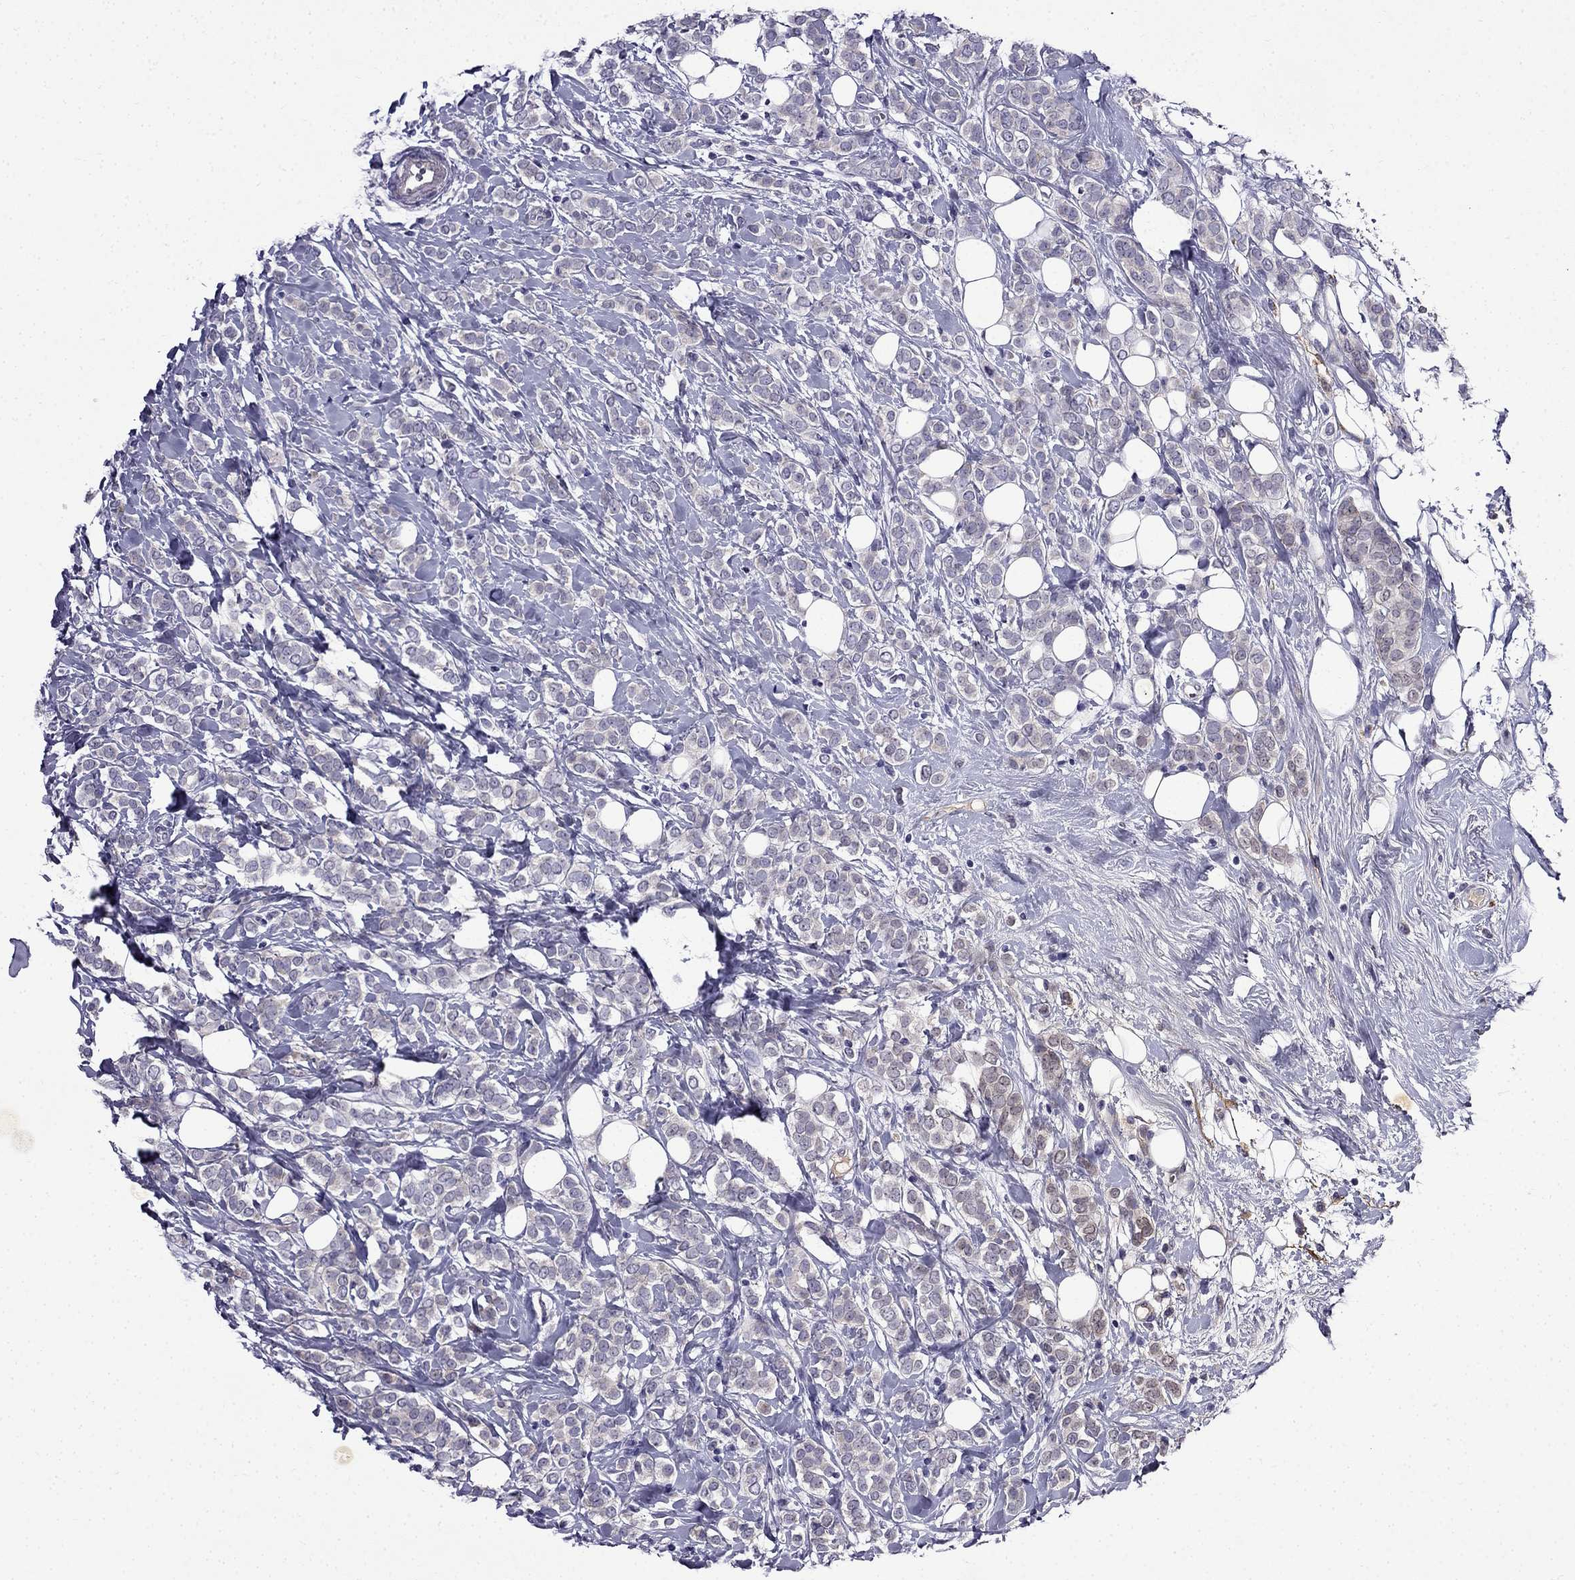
{"staining": {"intensity": "negative", "quantity": "none", "location": "none"}, "tissue": "breast cancer", "cell_type": "Tumor cells", "image_type": "cancer", "snomed": [{"axis": "morphology", "description": "Lobular carcinoma"}, {"axis": "topography", "description": "Breast"}], "caption": "This histopathology image is of breast cancer stained with immunohistochemistry to label a protein in brown with the nuclei are counter-stained blue. There is no staining in tumor cells.", "gene": "PI16", "patient": {"sex": "female", "age": 49}}